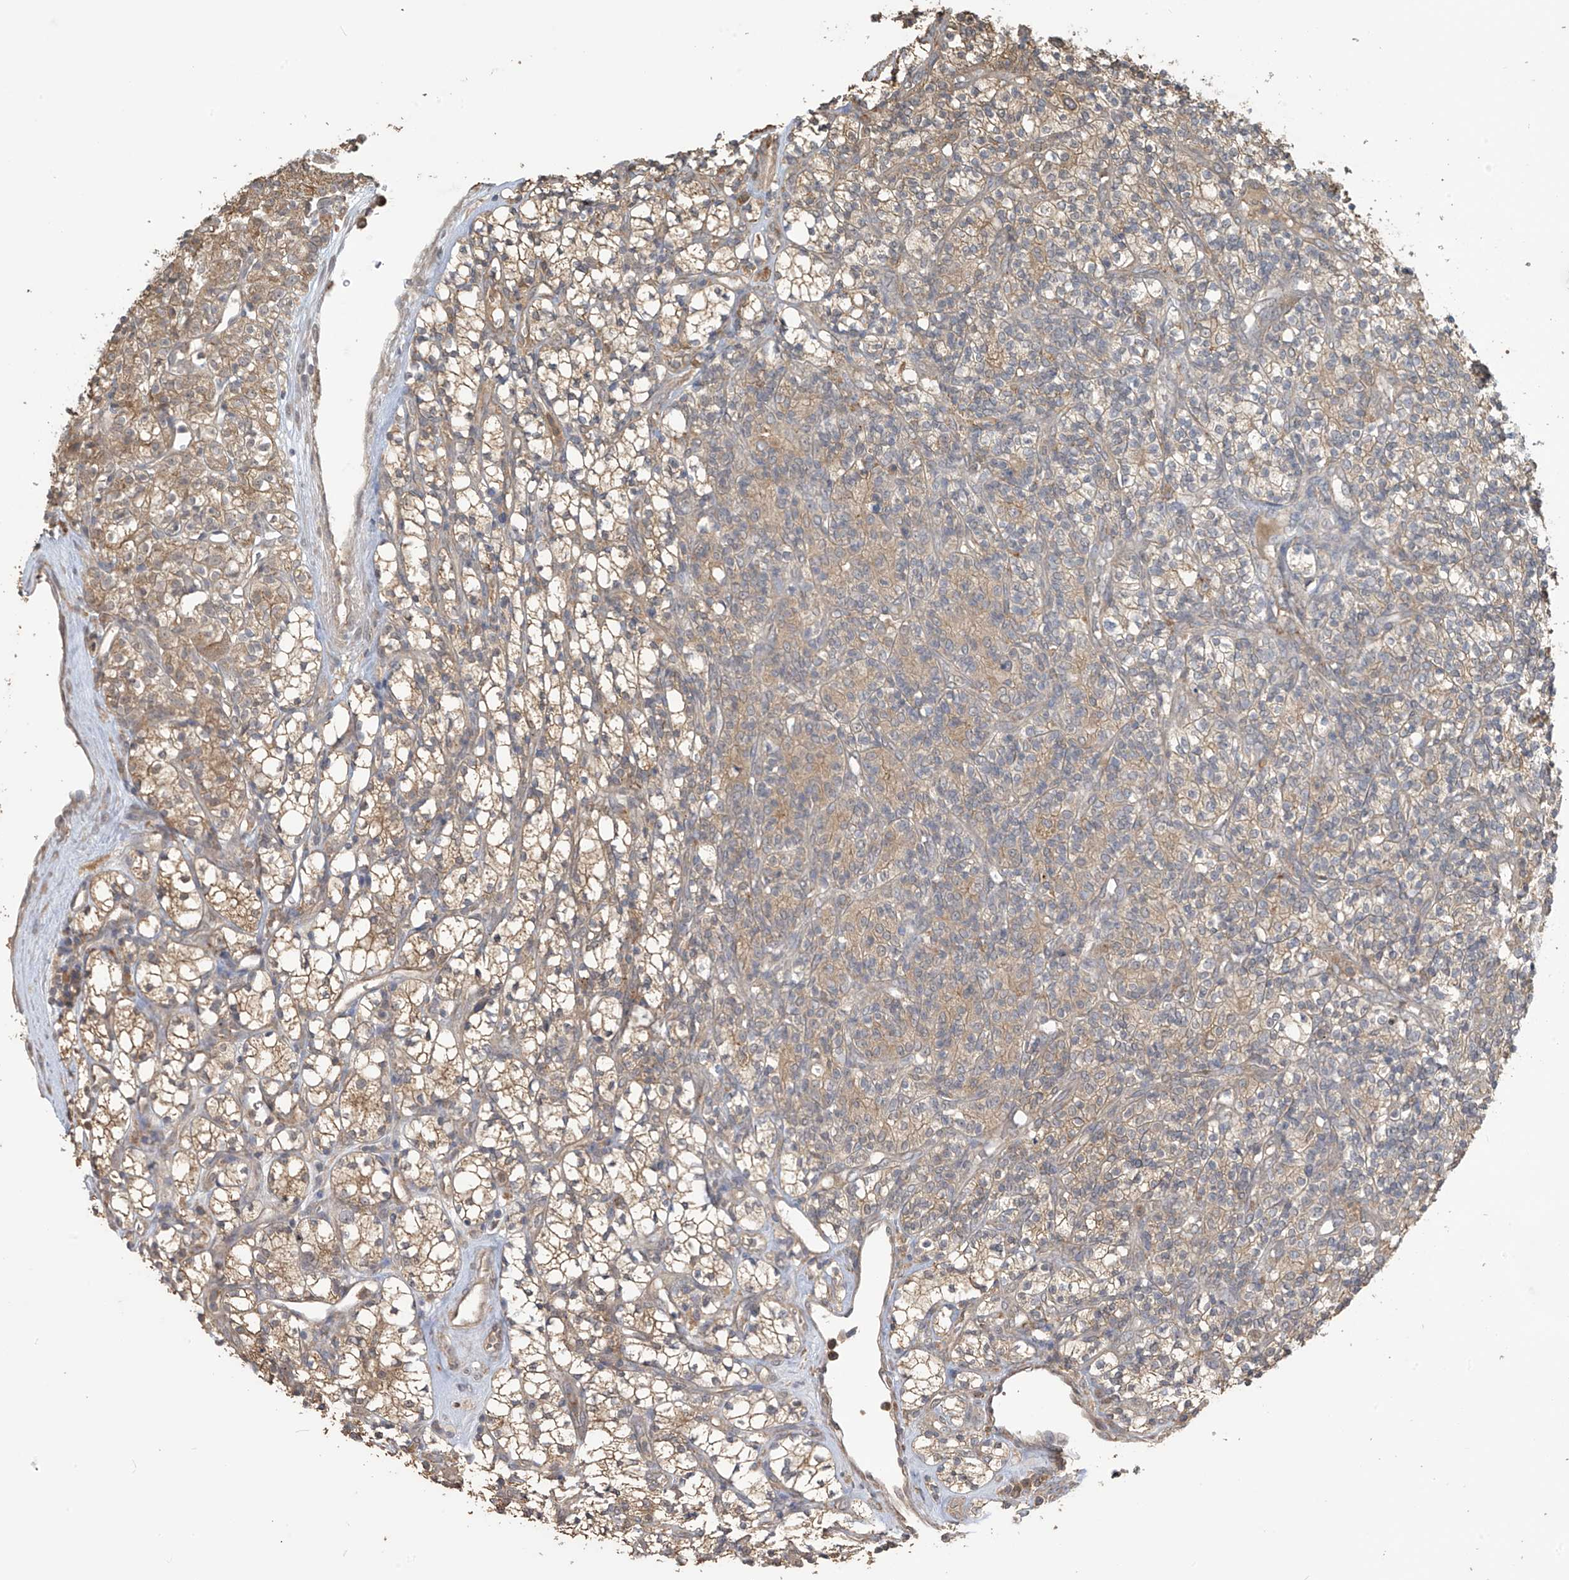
{"staining": {"intensity": "weak", "quantity": ">75%", "location": "cytoplasmic/membranous"}, "tissue": "renal cancer", "cell_type": "Tumor cells", "image_type": "cancer", "snomed": [{"axis": "morphology", "description": "Adenocarcinoma, NOS"}, {"axis": "topography", "description": "Kidney"}], "caption": "Tumor cells demonstrate low levels of weak cytoplasmic/membranous expression in approximately >75% of cells in human adenocarcinoma (renal). (DAB = brown stain, brightfield microscopy at high magnification).", "gene": "SLFN14", "patient": {"sex": "male", "age": 77}}